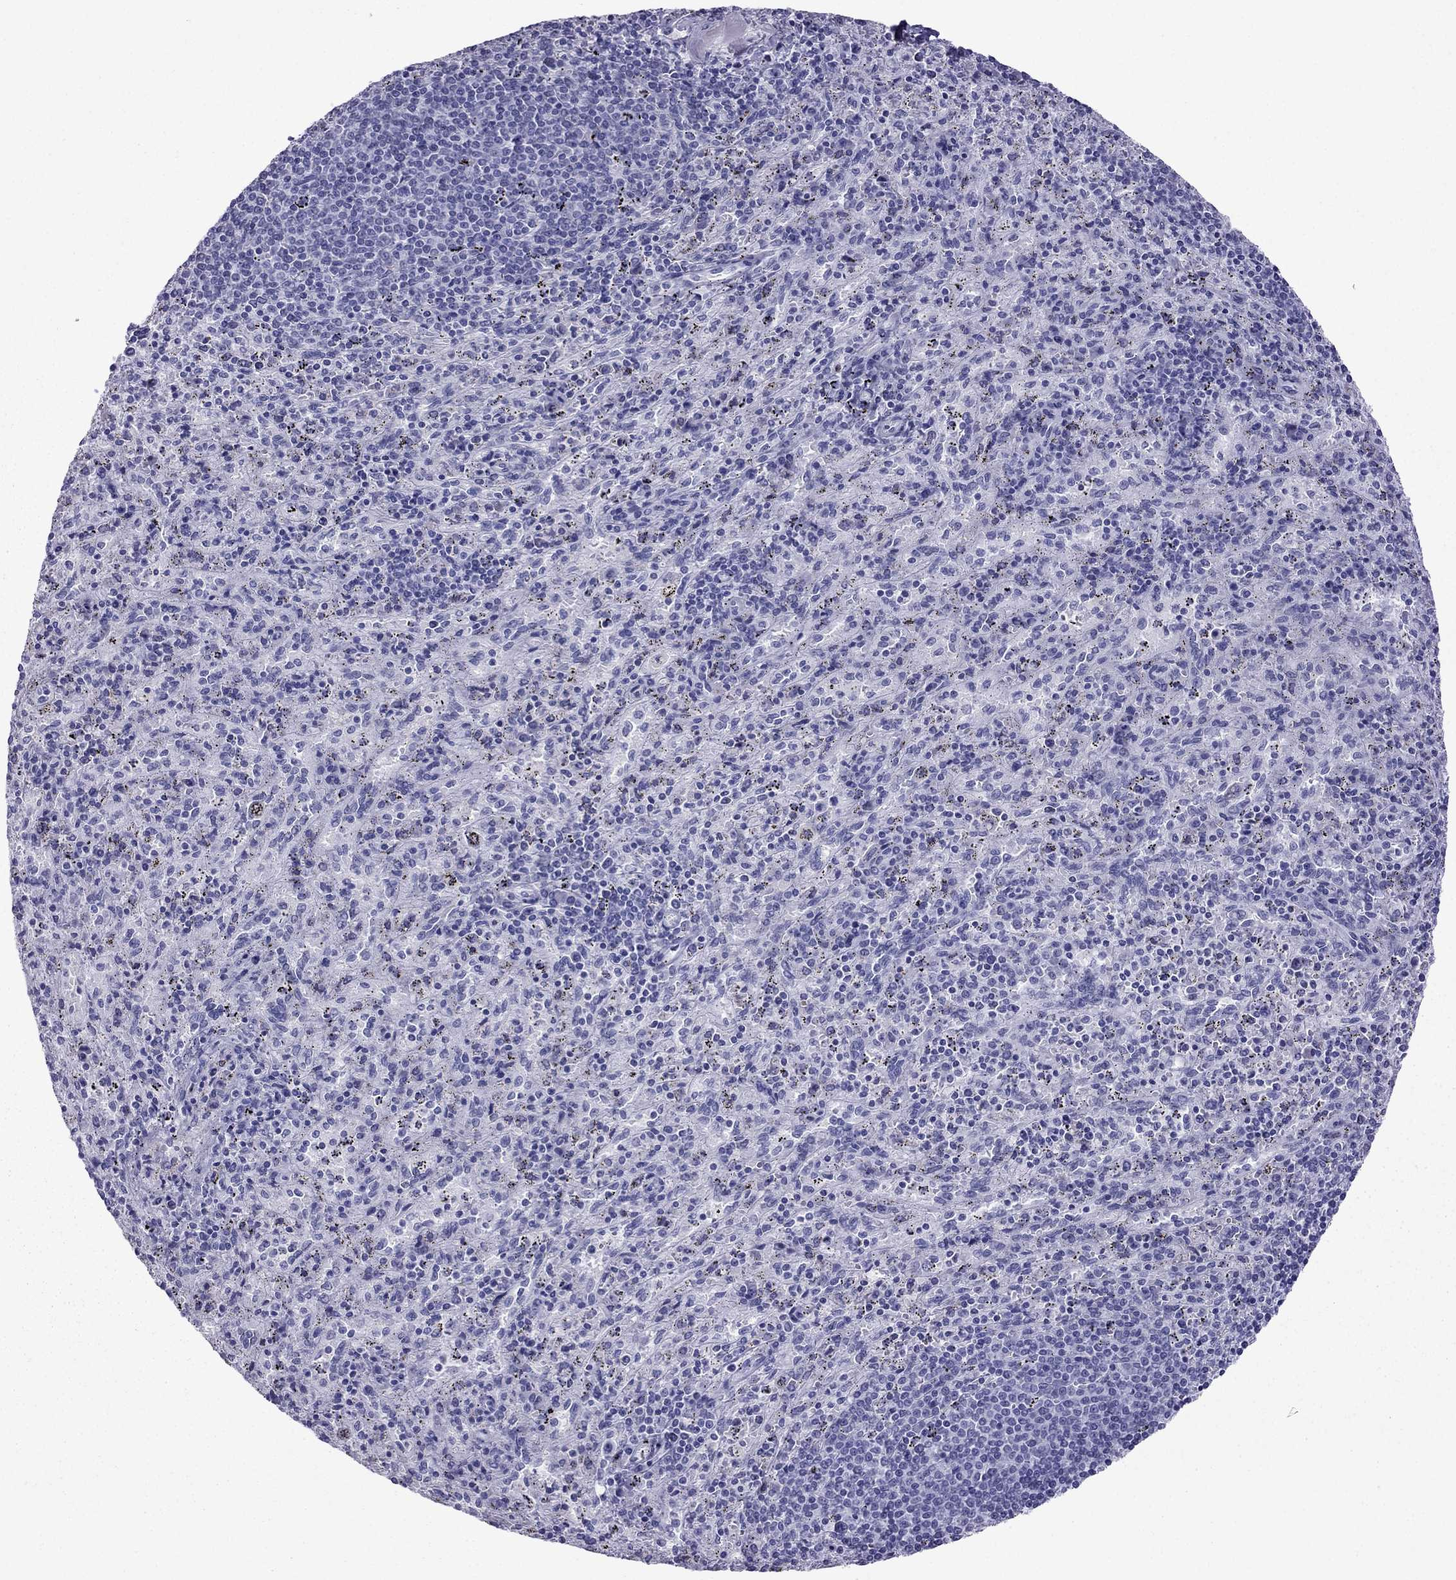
{"staining": {"intensity": "negative", "quantity": "none", "location": "none"}, "tissue": "spleen", "cell_type": "Cells in red pulp", "image_type": "normal", "snomed": [{"axis": "morphology", "description": "Normal tissue, NOS"}, {"axis": "topography", "description": "Spleen"}], "caption": "Immunohistochemical staining of benign human spleen reveals no significant positivity in cells in red pulp. (Stains: DAB immunohistochemistry with hematoxylin counter stain, Microscopy: brightfield microscopy at high magnification).", "gene": "TFF3", "patient": {"sex": "male", "age": 57}}